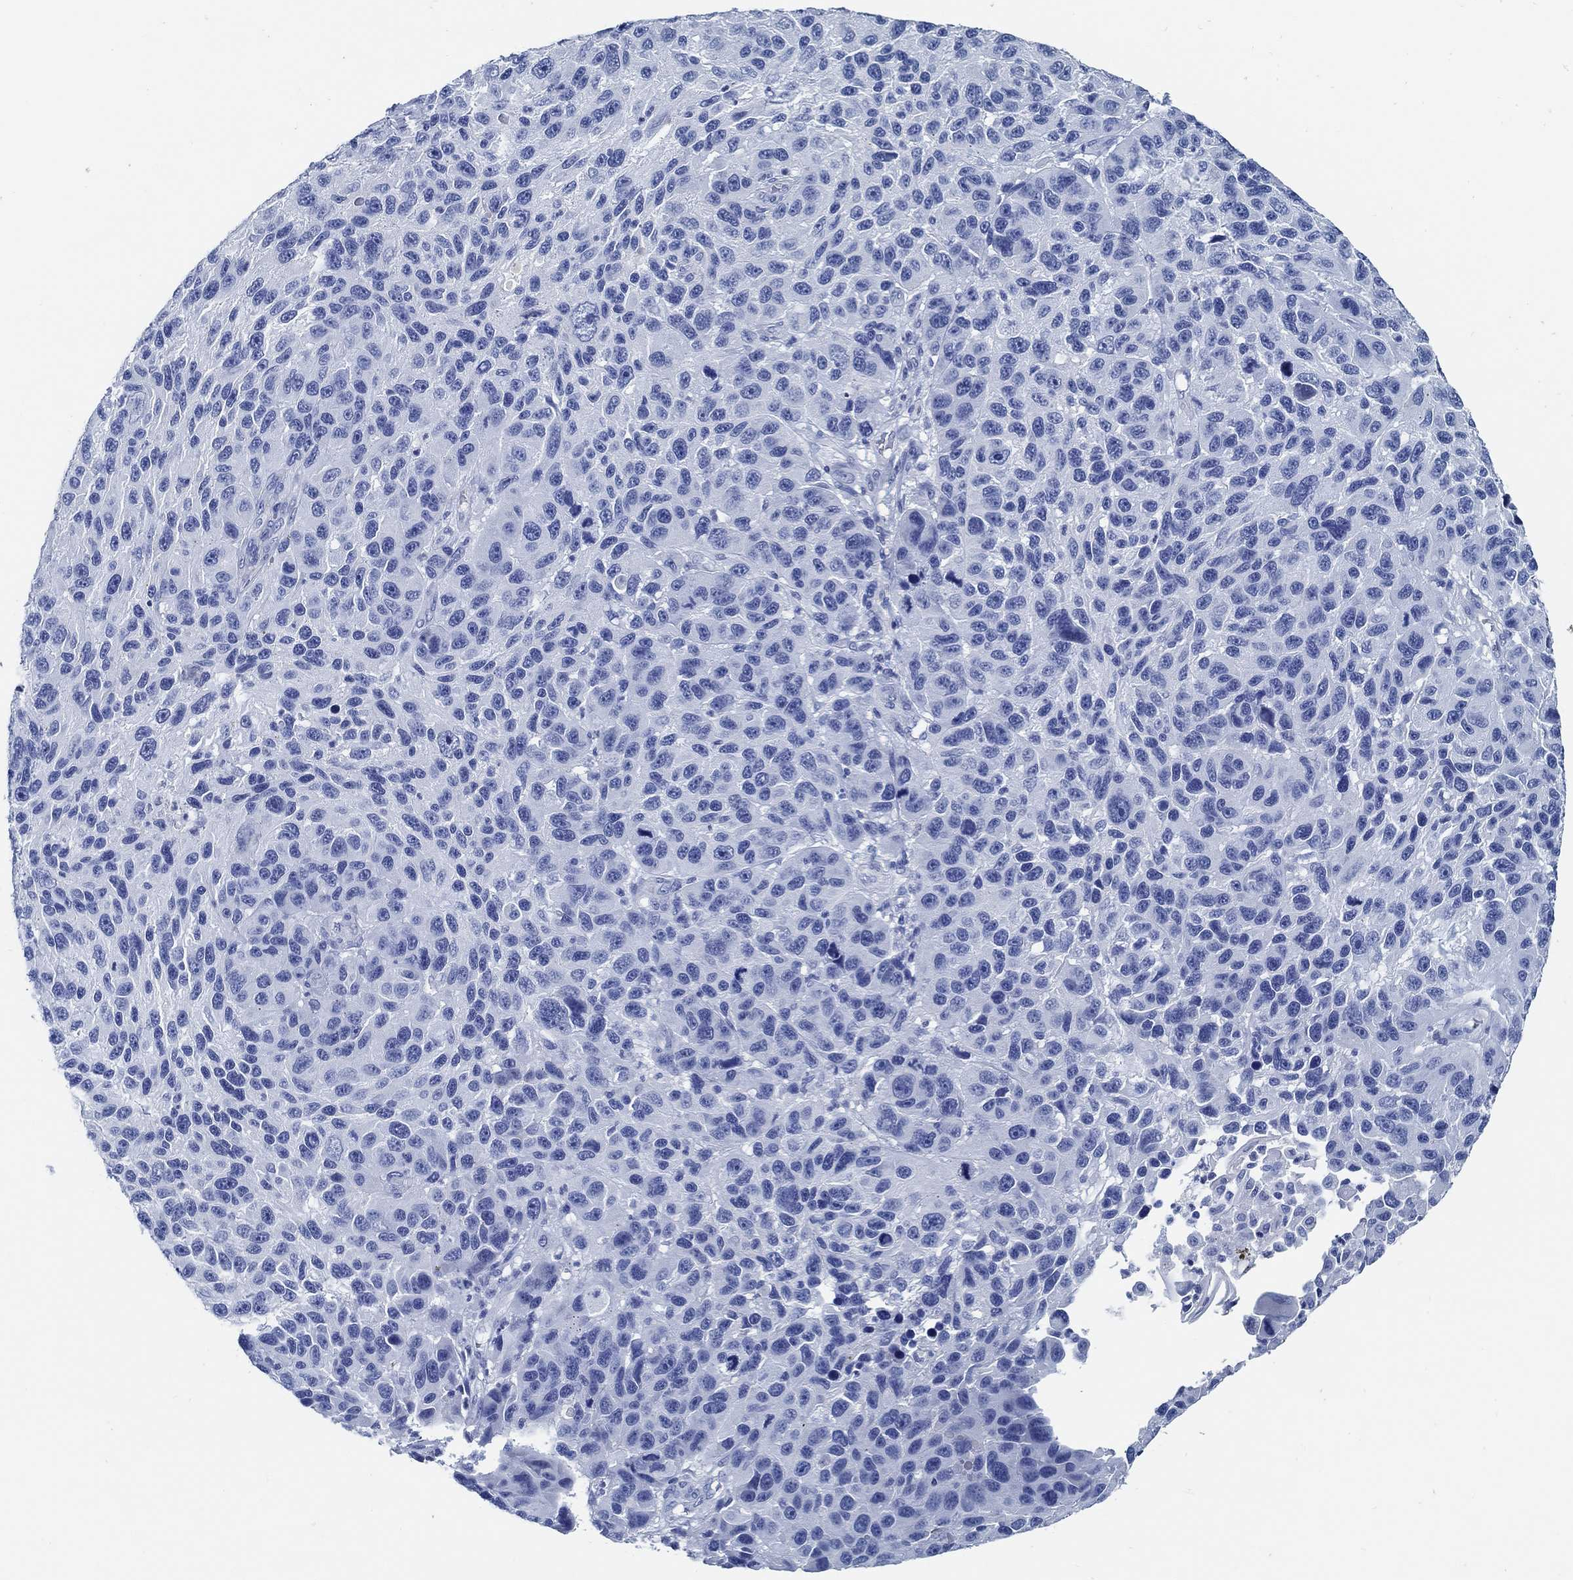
{"staining": {"intensity": "negative", "quantity": "none", "location": "none"}, "tissue": "melanoma", "cell_type": "Tumor cells", "image_type": "cancer", "snomed": [{"axis": "morphology", "description": "Malignant melanoma, NOS"}, {"axis": "topography", "description": "Skin"}], "caption": "Melanoma was stained to show a protein in brown. There is no significant staining in tumor cells.", "gene": "SLC45A1", "patient": {"sex": "male", "age": 53}}